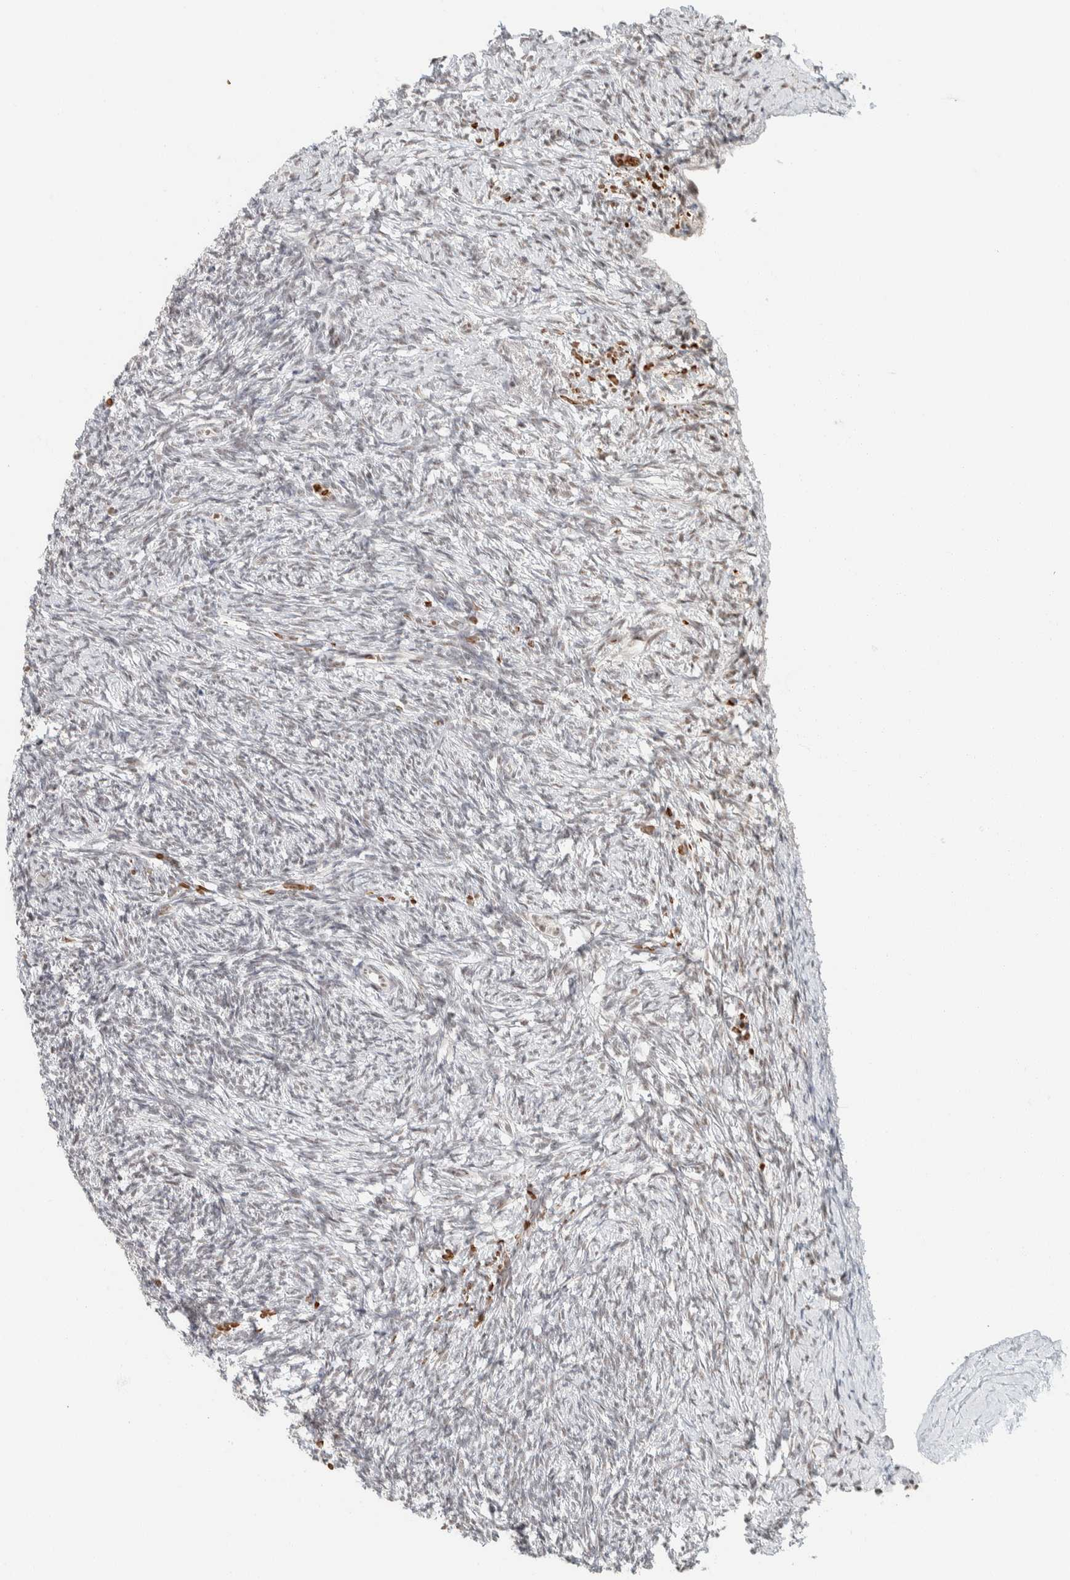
{"staining": {"intensity": "moderate", "quantity": "<25%", "location": "nuclear"}, "tissue": "ovary", "cell_type": "Follicle cells", "image_type": "normal", "snomed": [{"axis": "morphology", "description": "Normal tissue, NOS"}, {"axis": "topography", "description": "Ovary"}], "caption": "IHC of unremarkable human ovary reveals low levels of moderate nuclear expression in approximately <25% of follicle cells. (Stains: DAB in brown, nuclei in blue, Microscopy: brightfield microscopy at high magnification).", "gene": "ZBTB2", "patient": {"sex": "female", "age": 41}}